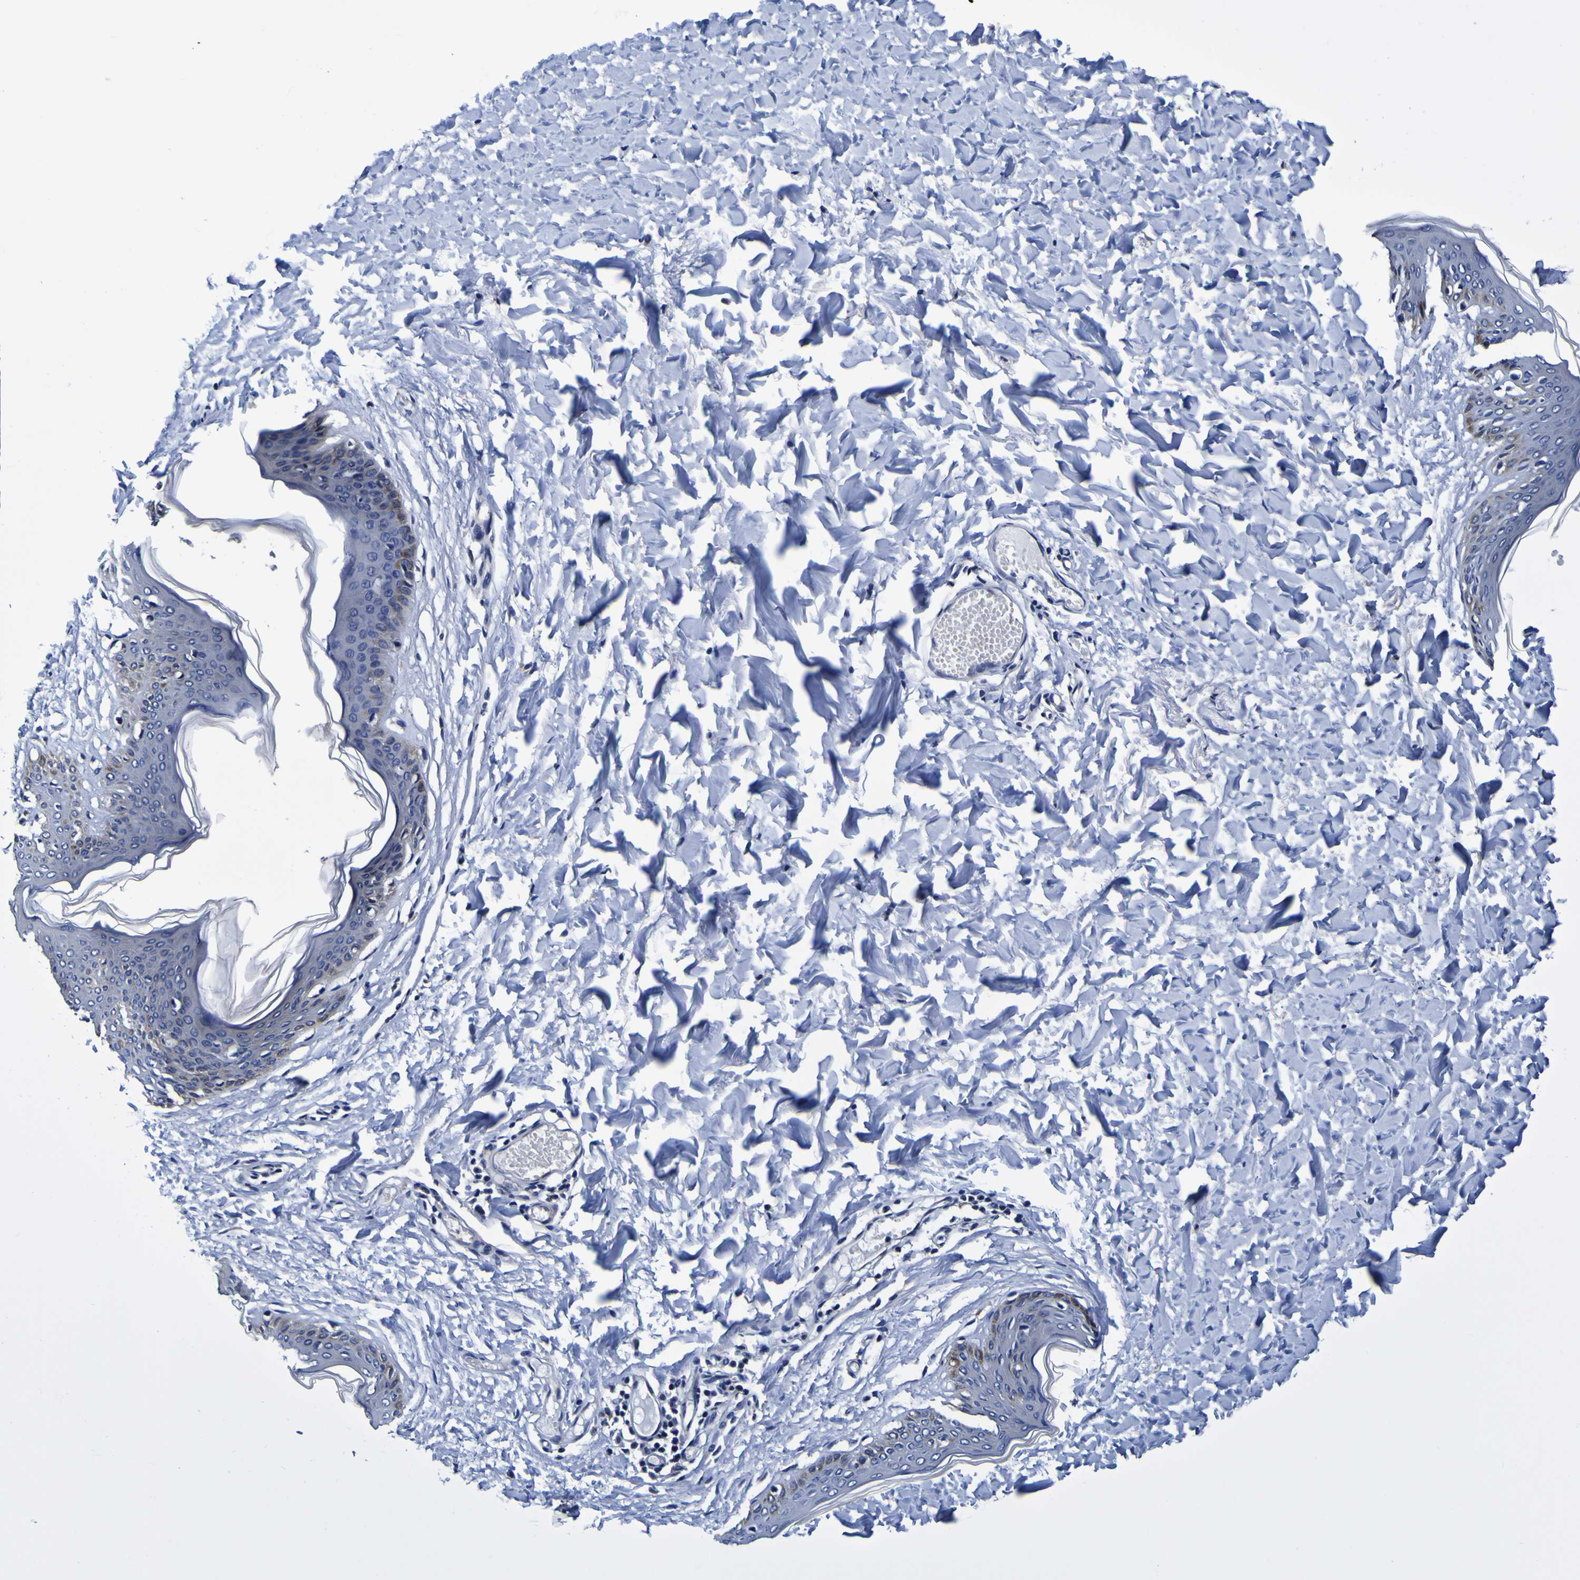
{"staining": {"intensity": "negative", "quantity": "none", "location": "none"}, "tissue": "skin", "cell_type": "Fibroblasts", "image_type": "normal", "snomed": [{"axis": "morphology", "description": "Normal tissue, NOS"}, {"axis": "topography", "description": "Skin"}], "caption": "Immunohistochemical staining of unremarkable skin shows no significant positivity in fibroblasts.", "gene": "GPX1", "patient": {"sex": "female", "age": 17}}